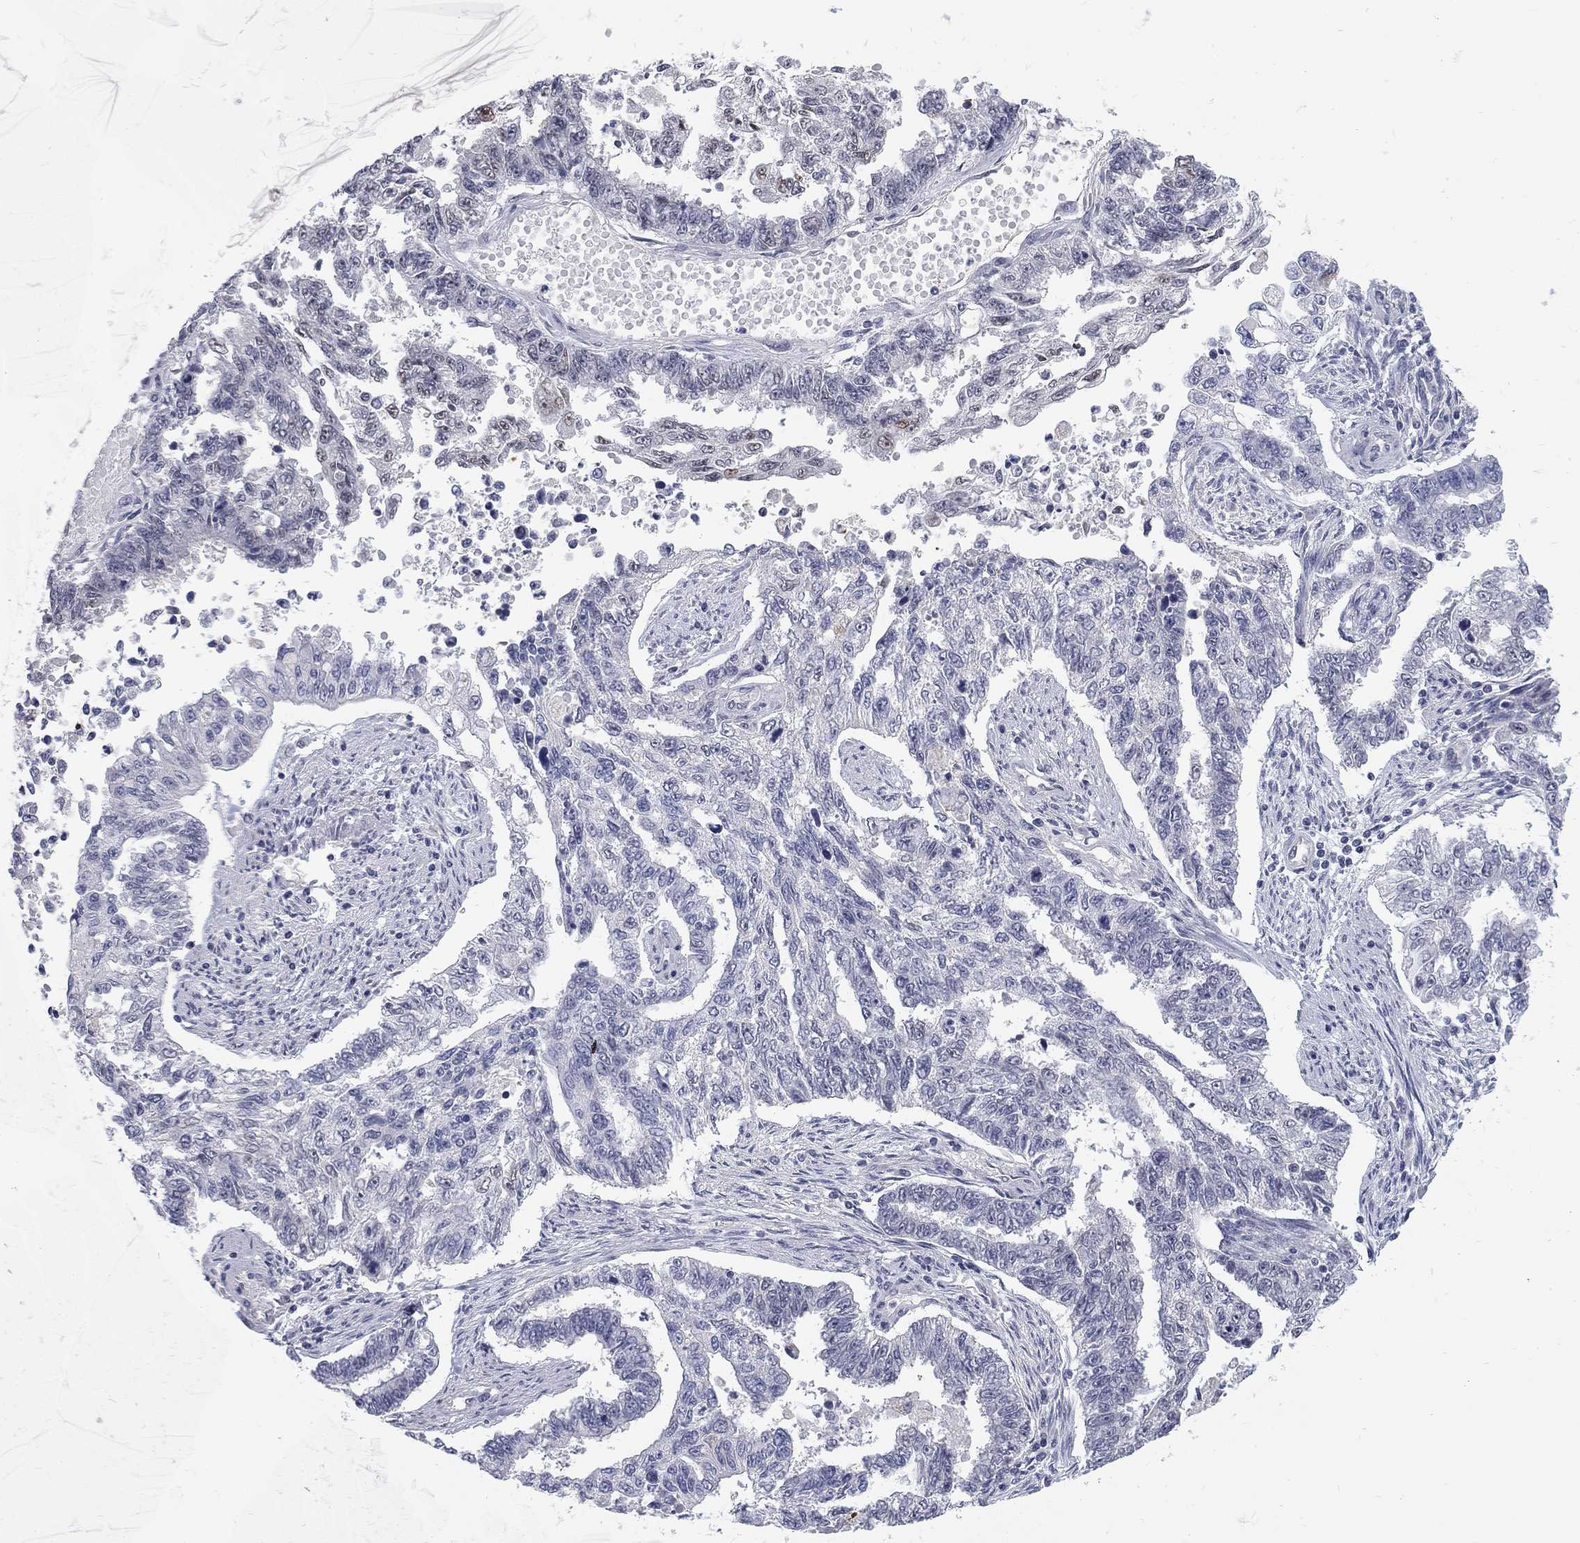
{"staining": {"intensity": "negative", "quantity": "none", "location": "none"}, "tissue": "endometrial cancer", "cell_type": "Tumor cells", "image_type": "cancer", "snomed": [{"axis": "morphology", "description": "Adenocarcinoma, NOS"}, {"axis": "topography", "description": "Uterus"}], "caption": "This is an immunohistochemistry histopathology image of human adenocarcinoma (endometrial). There is no positivity in tumor cells.", "gene": "GCFC2", "patient": {"sex": "female", "age": 59}}